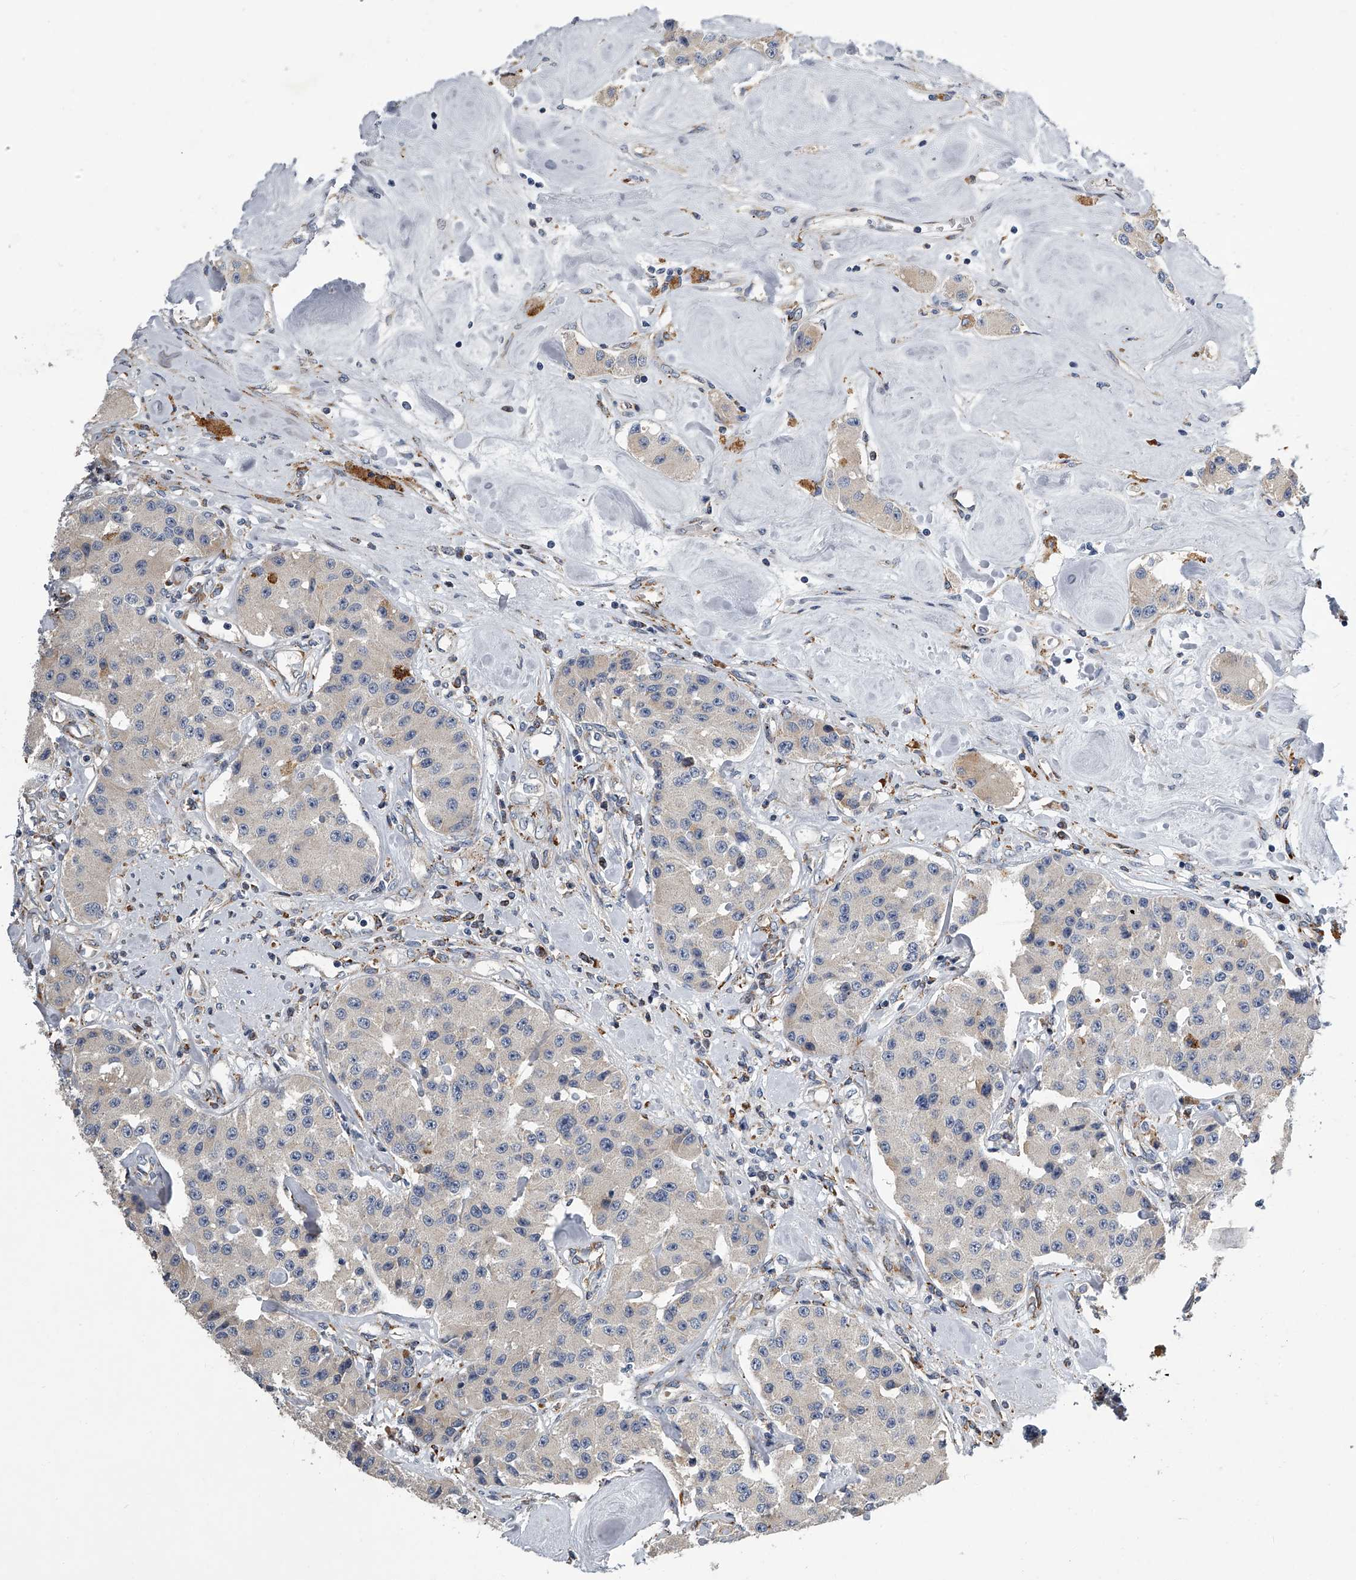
{"staining": {"intensity": "negative", "quantity": "none", "location": "none"}, "tissue": "carcinoid", "cell_type": "Tumor cells", "image_type": "cancer", "snomed": [{"axis": "morphology", "description": "Carcinoid, malignant, NOS"}, {"axis": "topography", "description": "Pancreas"}], "caption": "Human carcinoid stained for a protein using IHC shows no positivity in tumor cells.", "gene": "TMEM63C", "patient": {"sex": "male", "age": 41}}